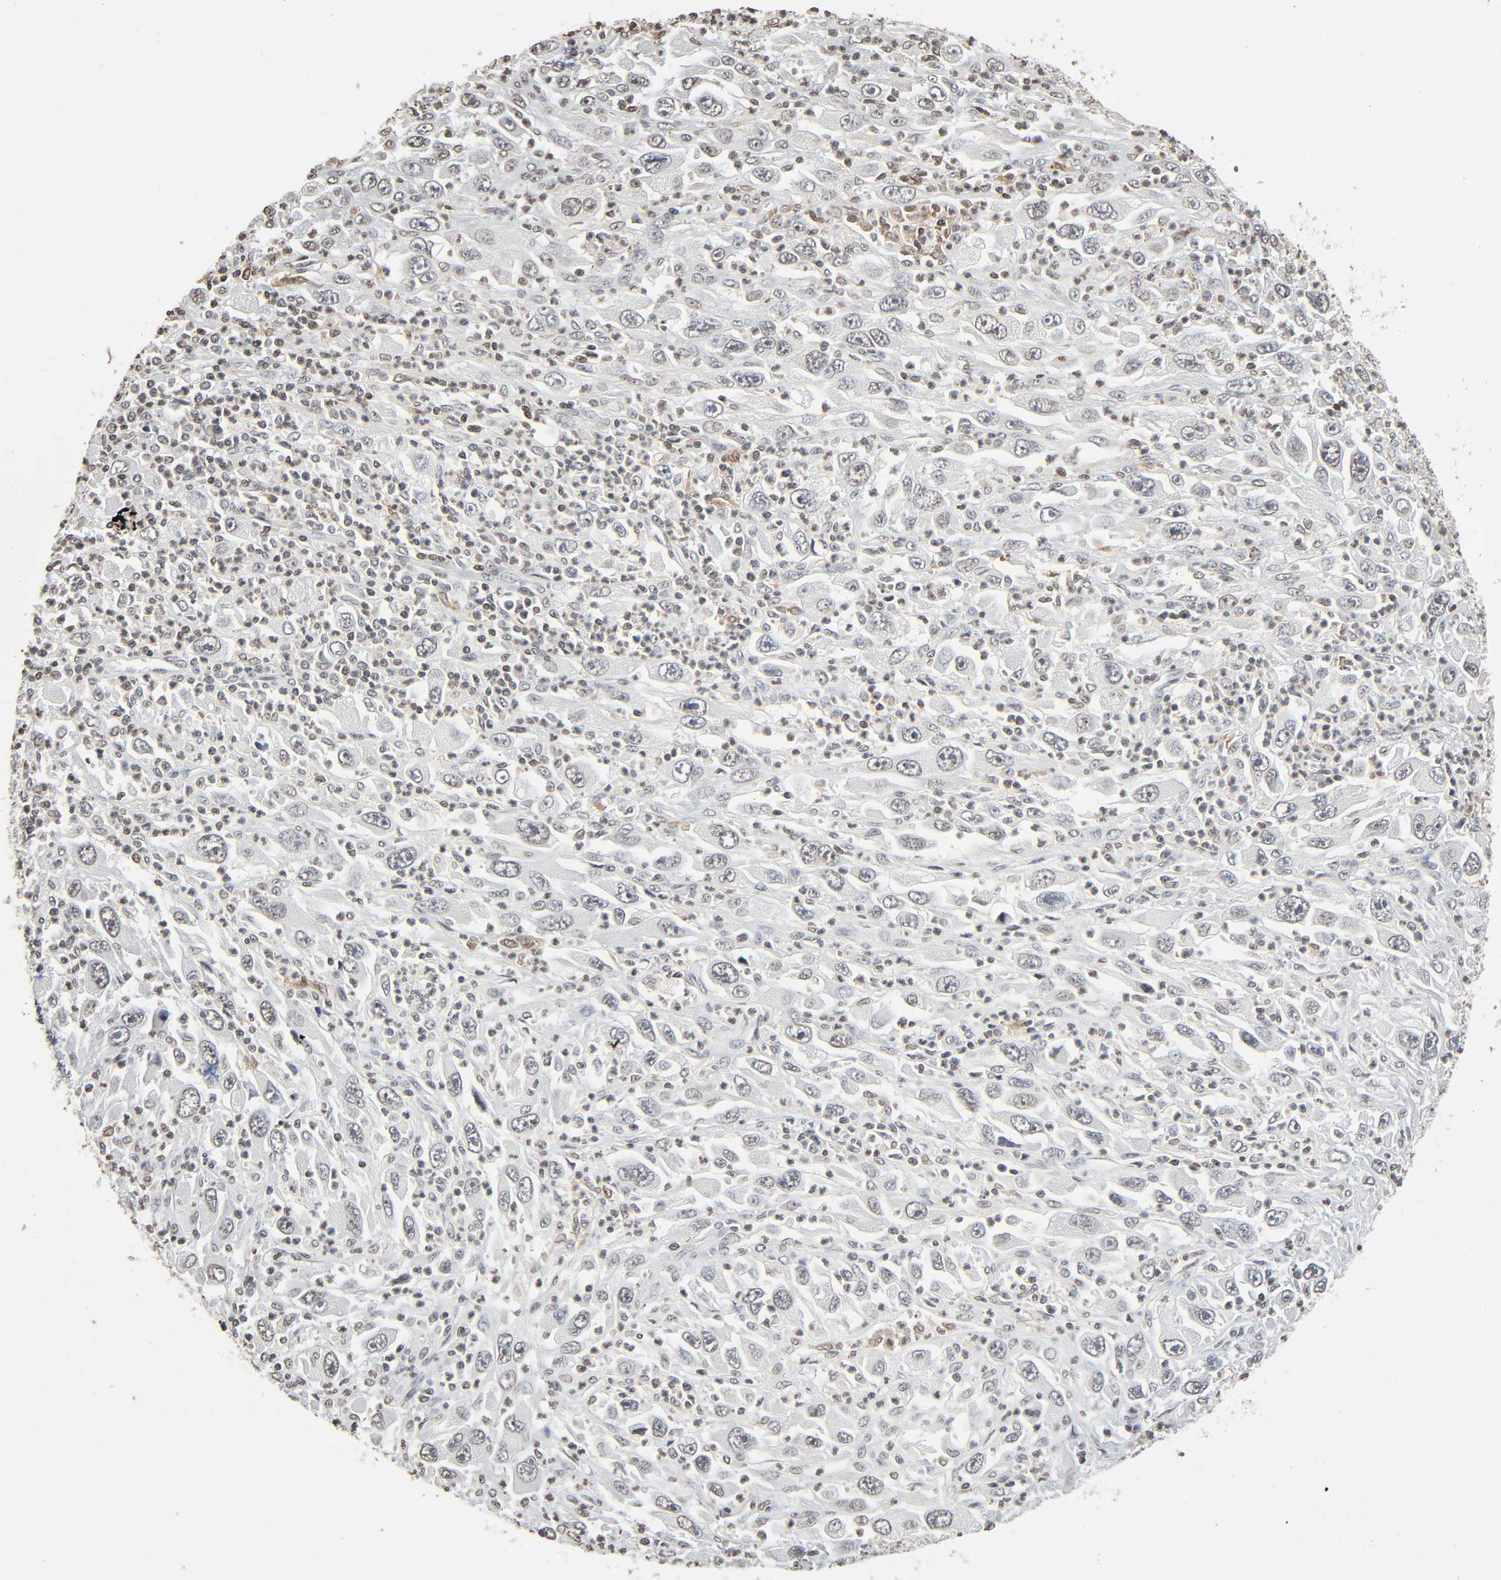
{"staining": {"intensity": "negative", "quantity": "none", "location": "none"}, "tissue": "melanoma", "cell_type": "Tumor cells", "image_type": "cancer", "snomed": [{"axis": "morphology", "description": "Malignant melanoma, Metastatic site"}, {"axis": "topography", "description": "Skin"}], "caption": "IHC image of neoplastic tissue: human malignant melanoma (metastatic site) stained with DAB displays no significant protein staining in tumor cells.", "gene": "STK4", "patient": {"sex": "female", "age": 56}}